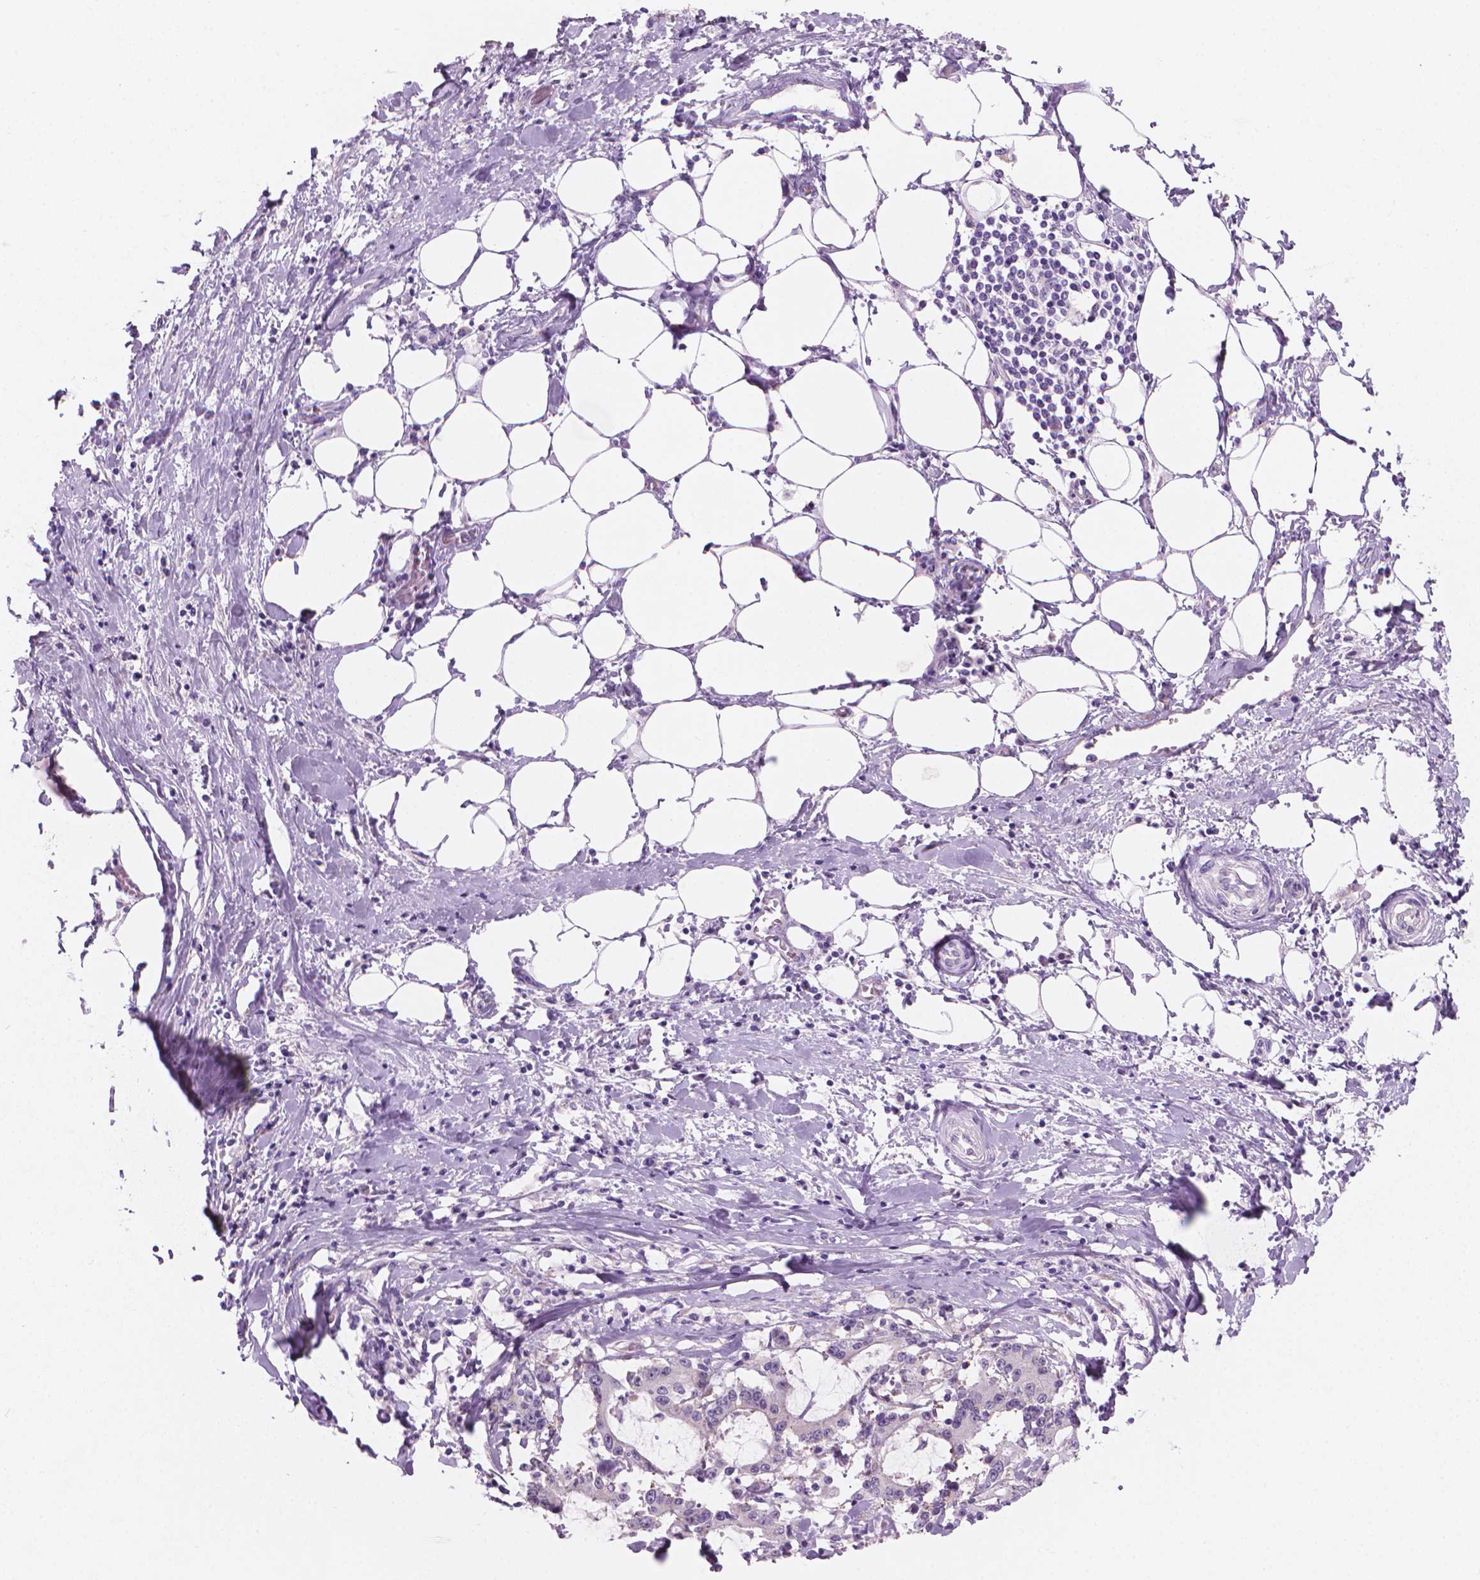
{"staining": {"intensity": "negative", "quantity": "none", "location": "none"}, "tissue": "stomach cancer", "cell_type": "Tumor cells", "image_type": "cancer", "snomed": [{"axis": "morphology", "description": "Adenocarcinoma, NOS"}, {"axis": "topography", "description": "Stomach, upper"}], "caption": "This is a micrograph of IHC staining of stomach cancer (adenocarcinoma), which shows no expression in tumor cells.", "gene": "ENSG00000187186", "patient": {"sex": "male", "age": 68}}